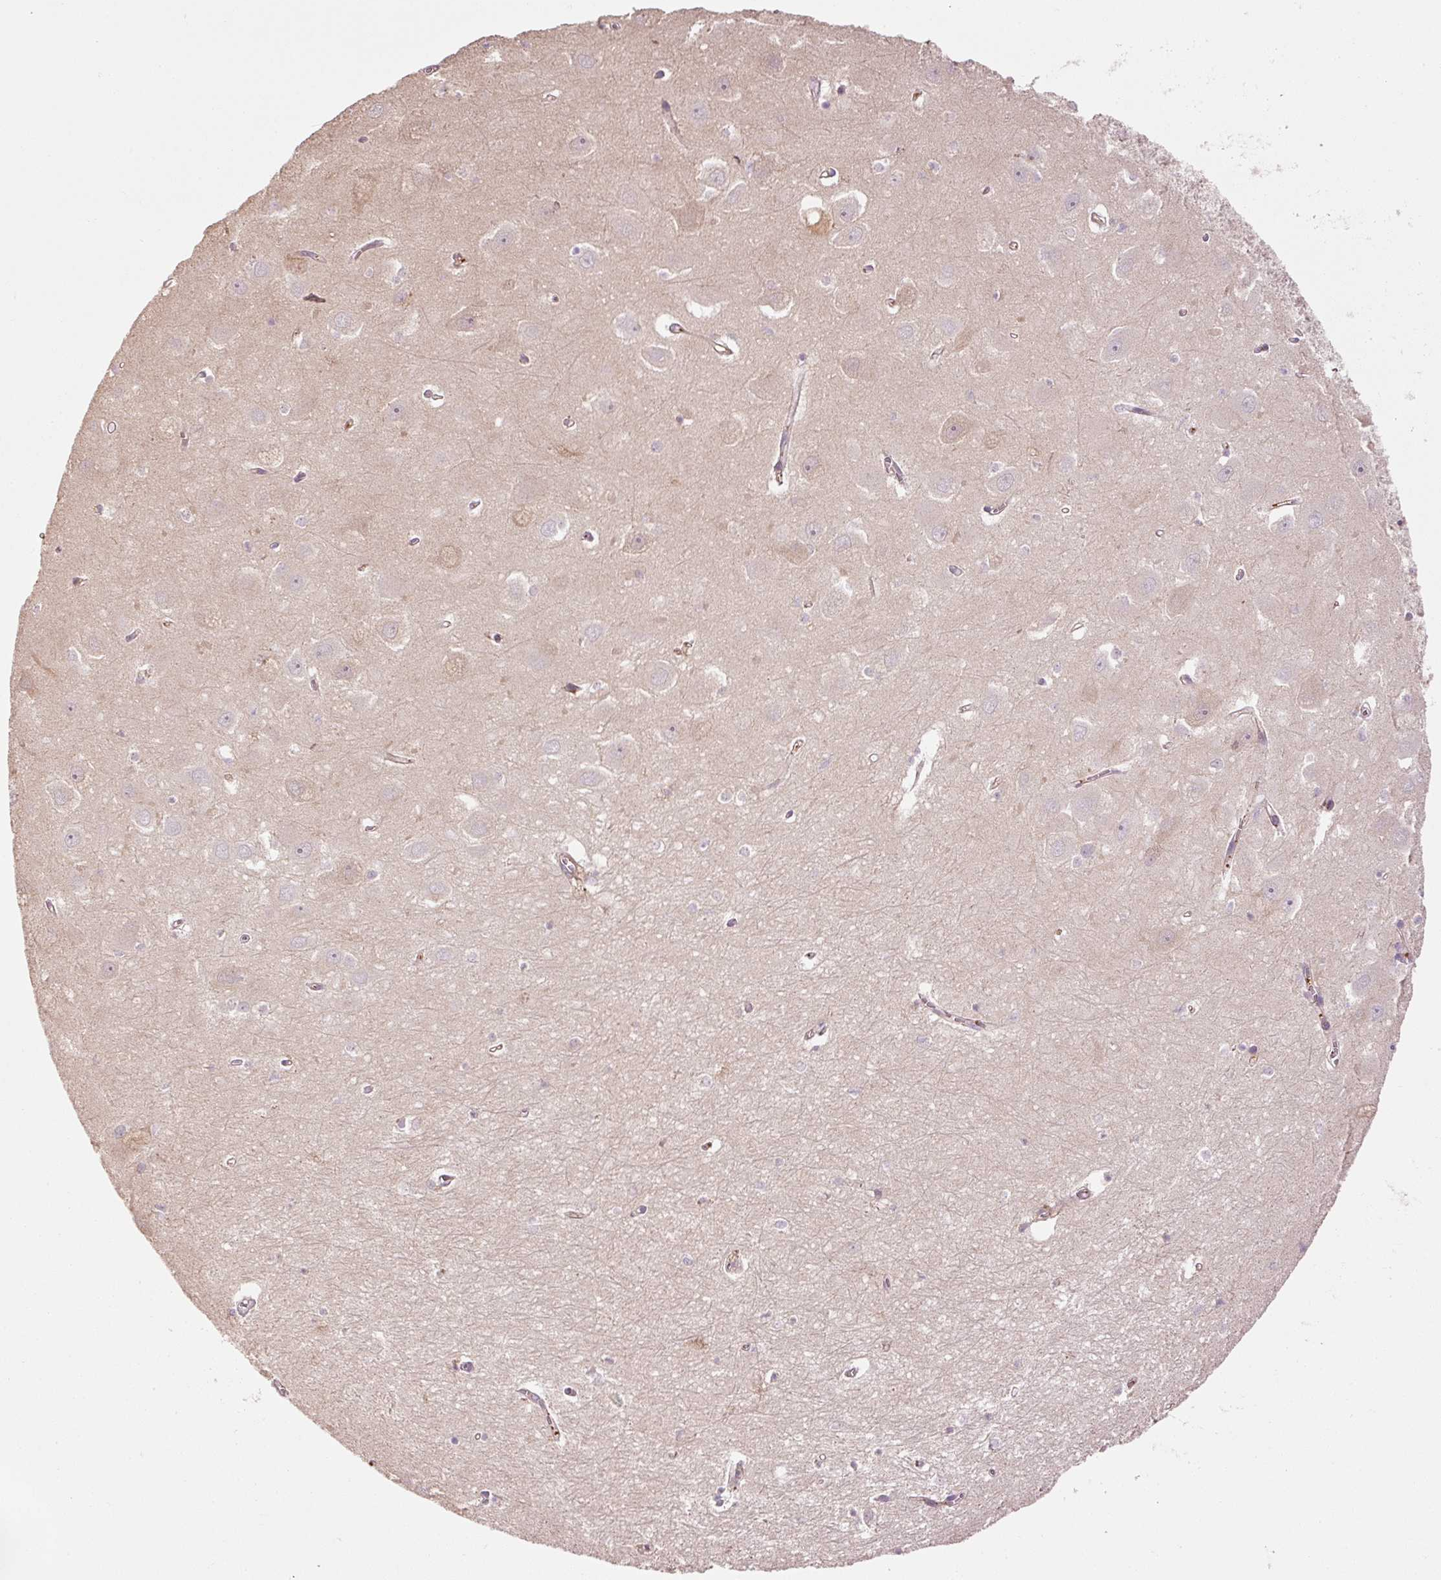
{"staining": {"intensity": "negative", "quantity": "none", "location": "none"}, "tissue": "hippocampus", "cell_type": "Glial cells", "image_type": "normal", "snomed": [{"axis": "morphology", "description": "Normal tissue, NOS"}, {"axis": "topography", "description": "Hippocampus"}], "caption": "Immunohistochemical staining of benign human hippocampus exhibits no significant positivity in glial cells. (Immunohistochemistry (ihc), brightfield microscopy, high magnification).", "gene": "SERPING1", "patient": {"sex": "female", "age": 64}}